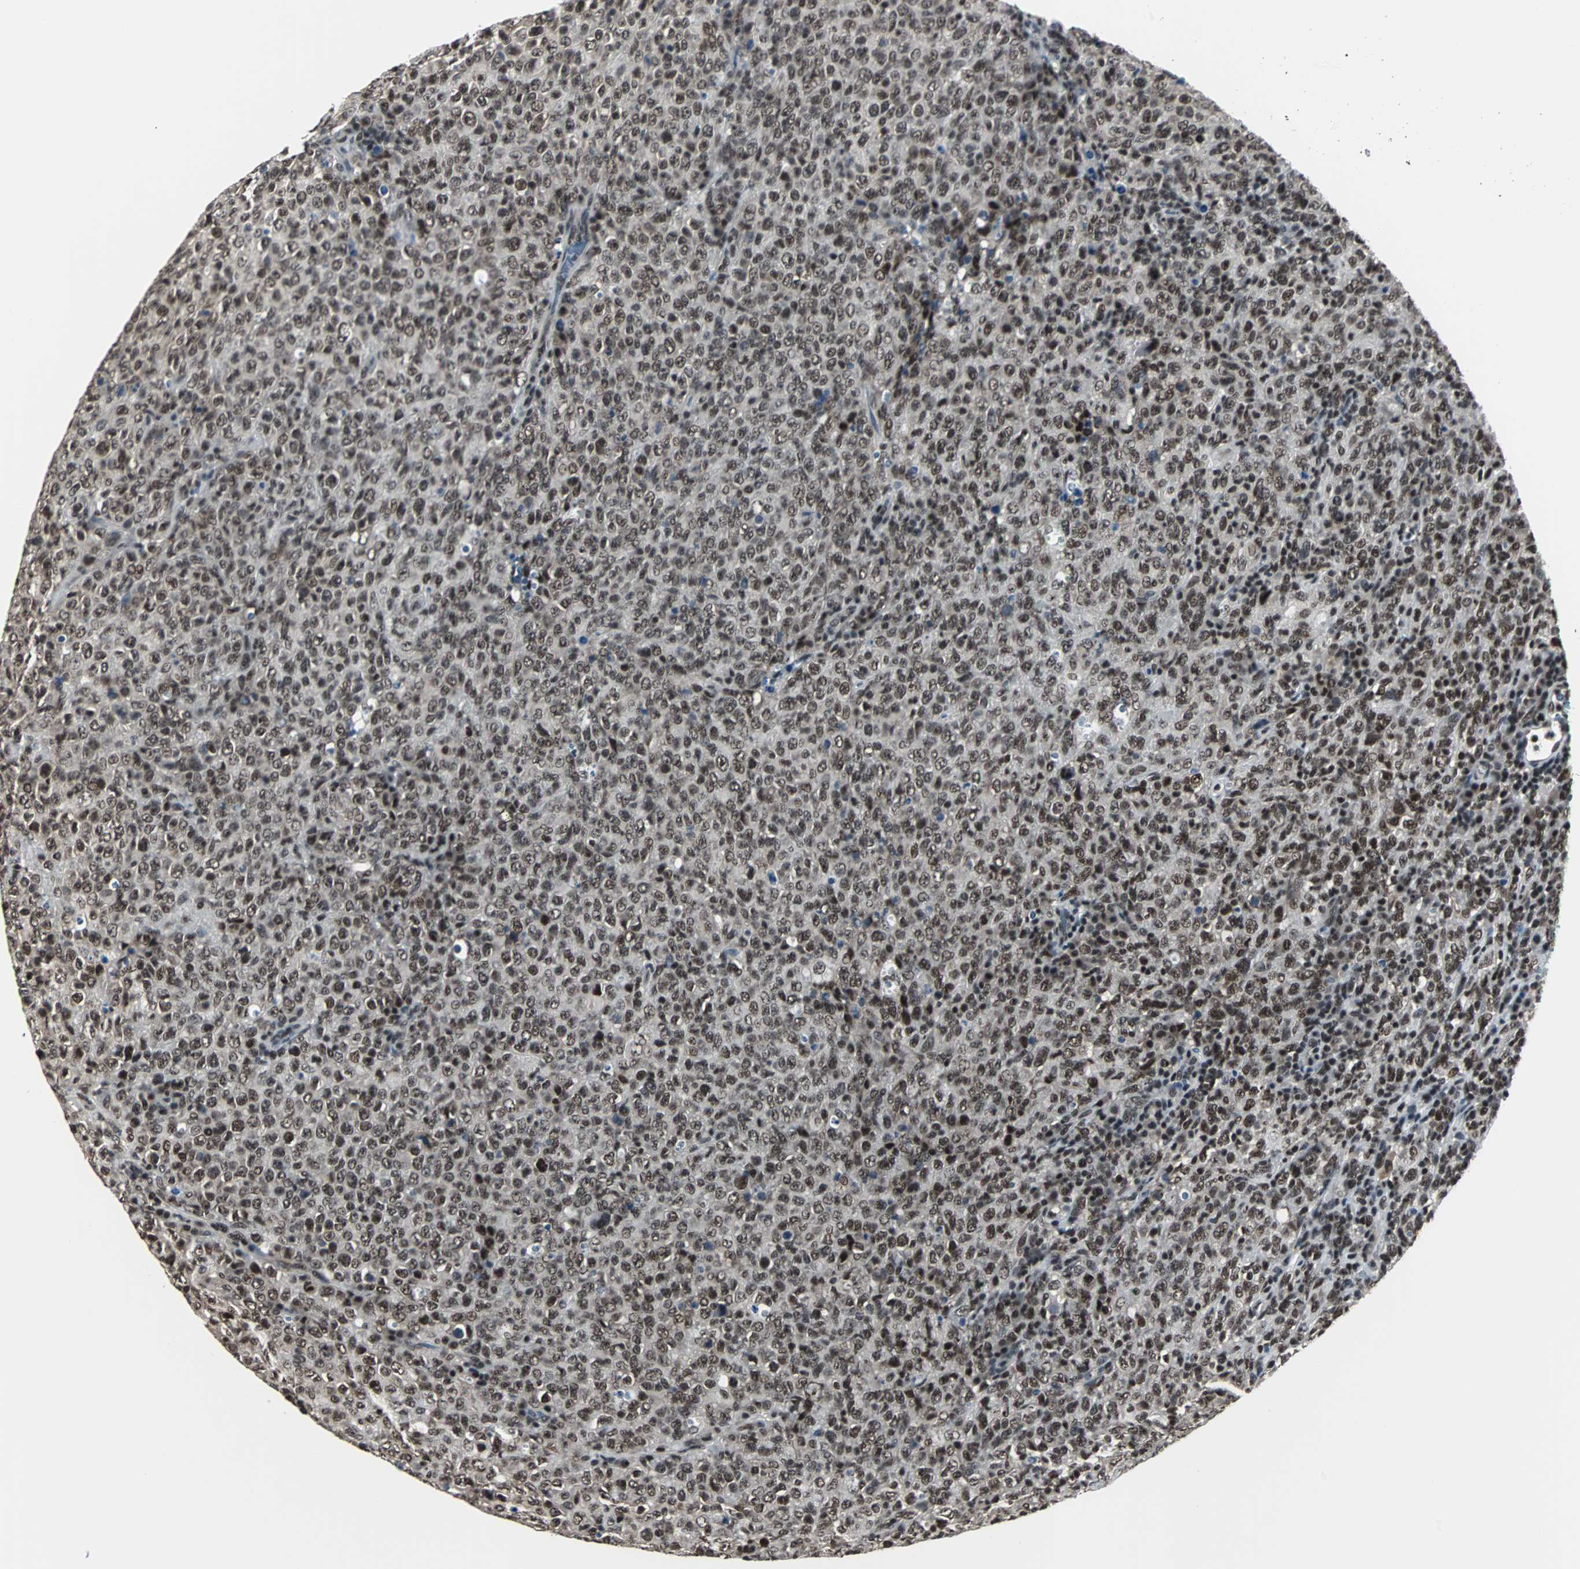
{"staining": {"intensity": "strong", "quantity": ">75%", "location": "nuclear"}, "tissue": "lymphoma", "cell_type": "Tumor cells", "image_type": "cancer", "snomed": [{"axis": "morphology", "description": "Malignant lymphoma, non-Hodgkin's type, High grade"}, {"axis": "topography", "description": "Tonsil"}], "caption": "A high-resolution histopathology image shows immunohistochemistry staining of high-grade malignant lymphoma, non-Hodgkin's type, which exhibits strong nuclear staining in about >75% of tumor cells. (DAB (3,3'-diaminobenzidine) = brown stain, brightfield microscopy at high magnification).", "gene": "MKX", "patient": {"sex": "female", "age": 36}}